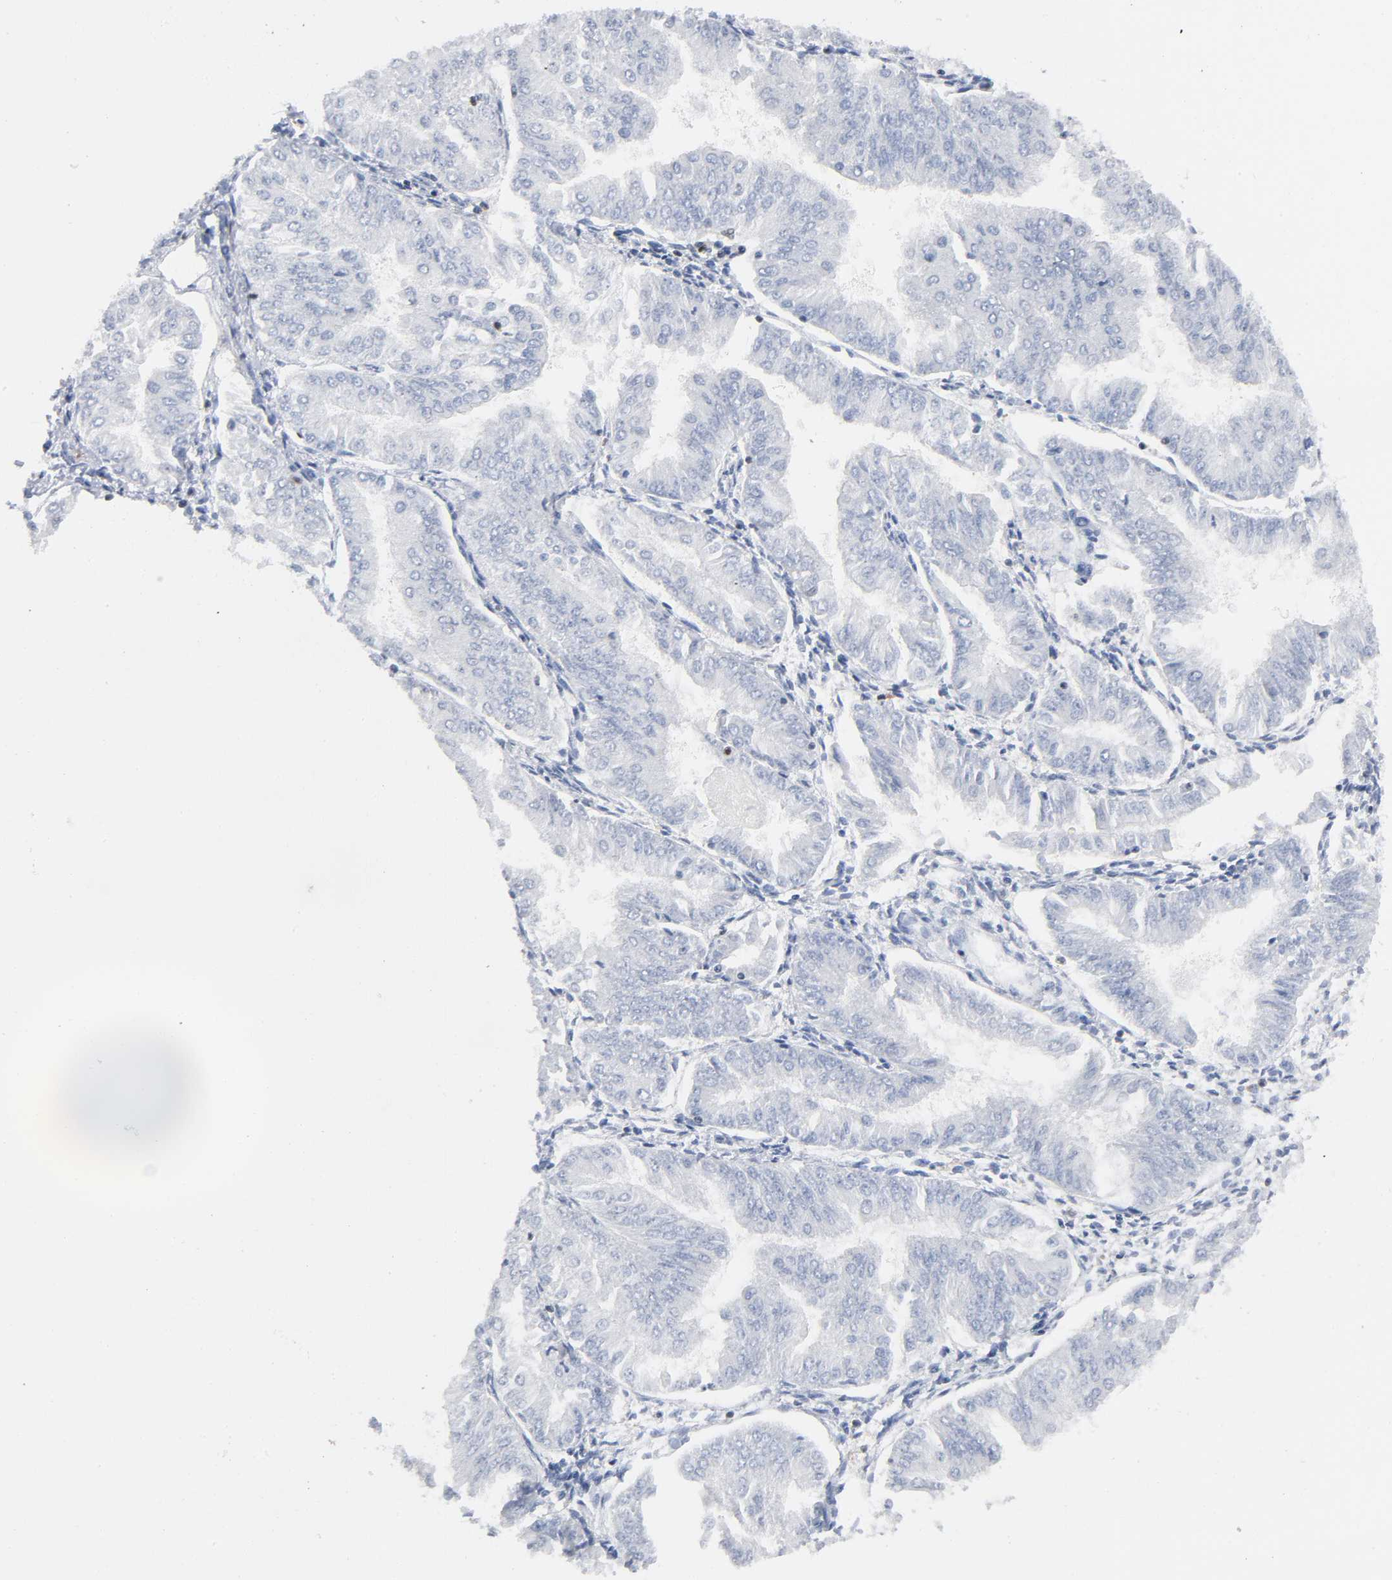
{"staining": {"intensity": "negative", "quantity": "none", "location": "none"}, "tissue": "endometrial cancer", "cell_type": "Tumor cells", "image_type": "cancer", "snomed": [{"axis": "morphology", "description": "Adenocarcinoma, NOS"}, {"axis": "topography", "description": "Endometrium"}], "caption": "This is a photomicrograph of IHC staining of endometrial adenocarcinoma, which shows no expression in tumor cells.", "gene": "DOK2", "patient": {"sex": "female", "age": 53}}